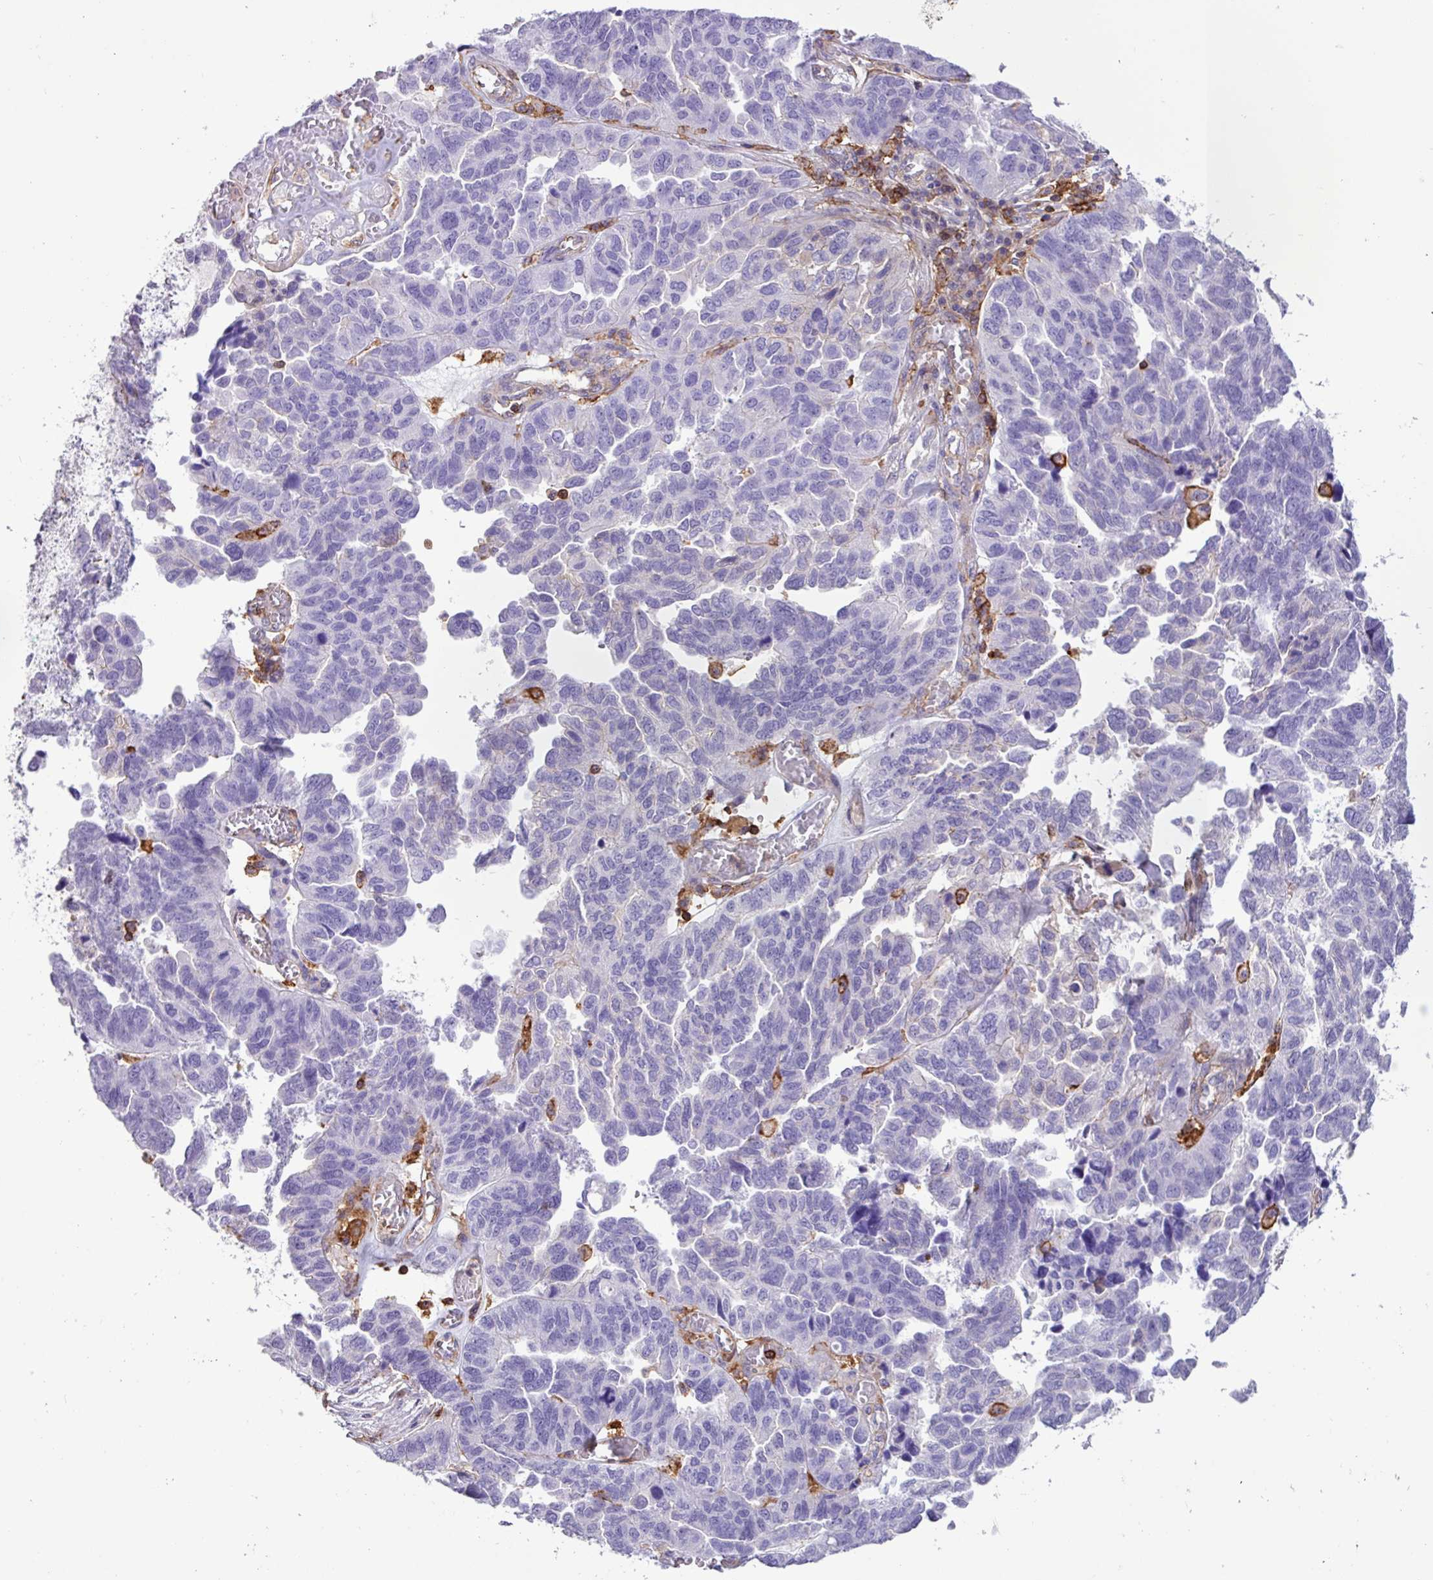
{"staining": {"intensity": "negative", "quantity": "none", "location": "none"}, "tissue": "ovarian cancer", "cell_type": "Tumor cells", "image_type": "cancer", "snomed": [{"axis": "morphology", "description": "Cystadenocarcinoma, serous, NOS"}, {"axis": "topography", "description": "Ovary"}], "caption": "Histopathology image shows no significant protein staining in tumor cells of ovarian serous cystadenocarcinoma. (DAB (3,3'-diaminobenzidine) immunohistochemistry (IHC) visualized using brightfield microscopy, high magnification).", "gene": "PPP1R18", "patient": {"sex": "female", "age": 64}}